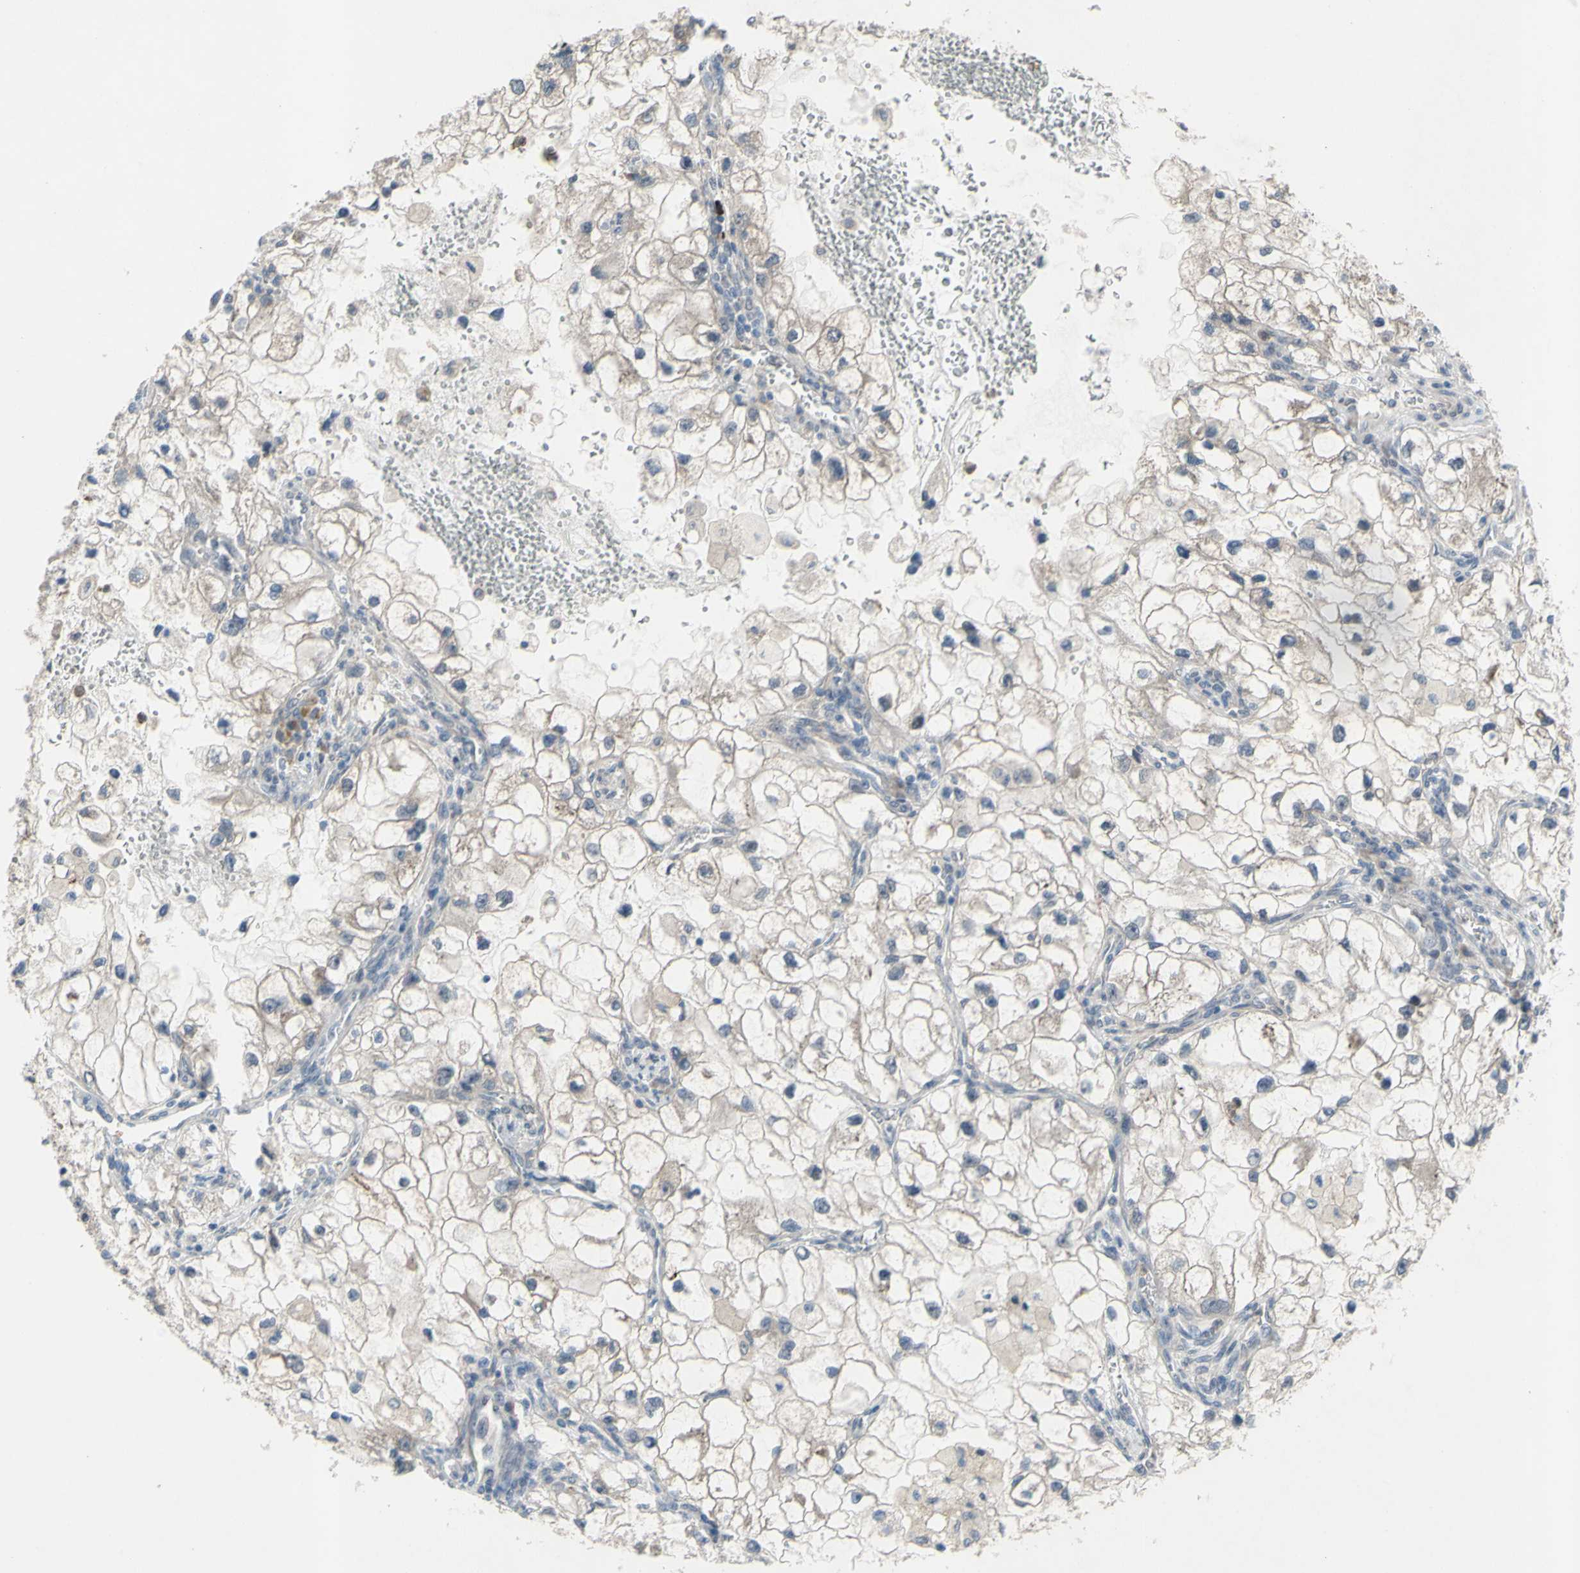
{"staining": {"intensity": "weak", "quantity": ">75%", "location": "cytoplasmic/membranous"}, "tissue": "renal cancer", "cell_type": "Tumor cells", "image_type": "cancer", "snomed": [{"axis": "morphology", "description": "Adenocarcinoma, NOS"}, {"axis": "topography", "description": "Kidney"}], "caption": "This photomicrograph shows immunohistochemistry (IHC) staining of human renal cancer, with low weak cytoplasmic/membranous expression in approximately >75% of tumor cells.", "gene": "GRAMD2B", "patient": {"sex": "female", "age": 70}}